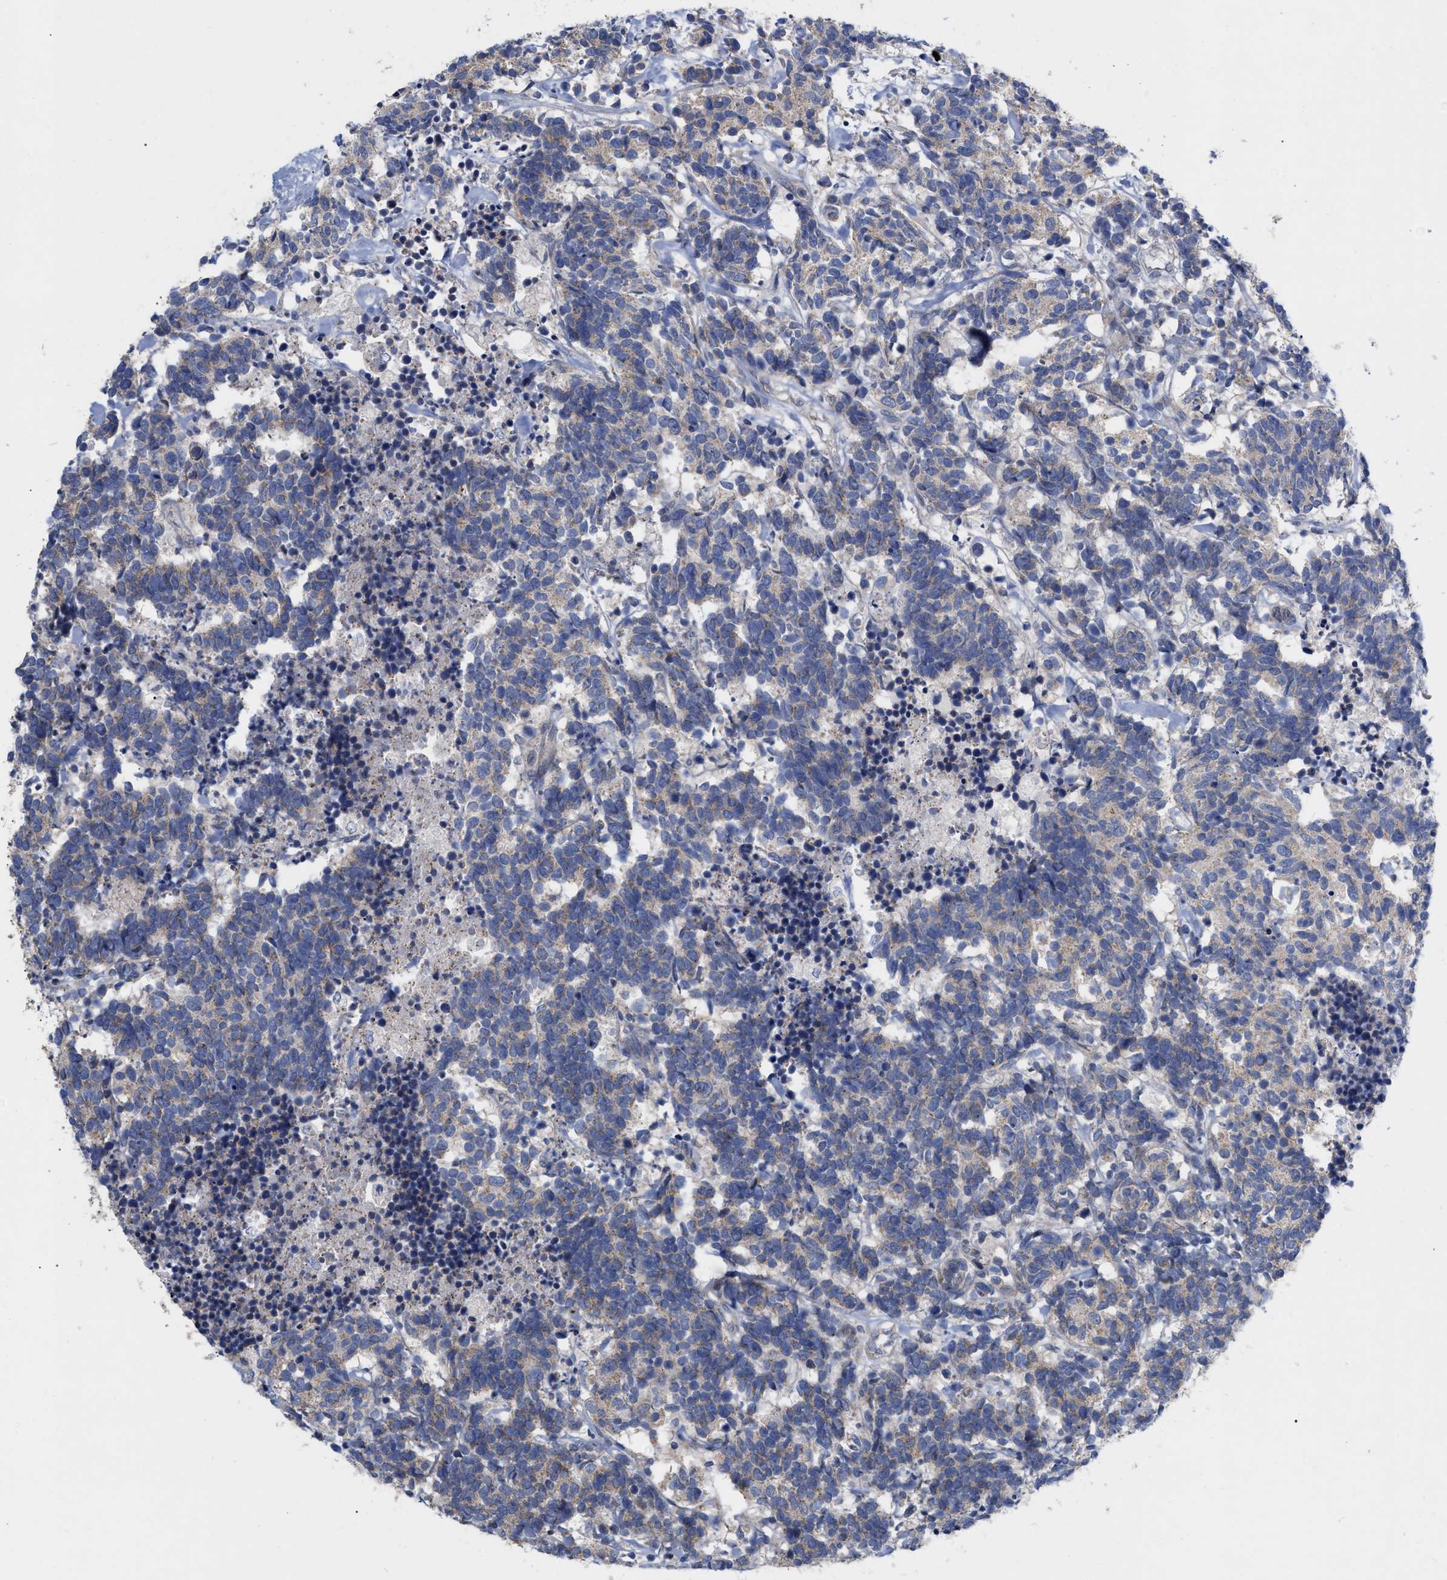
{"staining": {"intensity": "weak", "quantity": ">75%", "location": "cytoplasmic/membranous"}, "tissue": "carcinoid", "cell_type": "Tumor cells", "image_type": "cancer", "snomed": [{"axis": "morphology", "description": "Carcinoma, NOS"}, {"axis": "morphology", "description": "Carcinoid, malignant, NOS"}, {"axis": "topography", "description": "Urinary bladder"}], "caption": "Immunohistochemistry micrograph of neoplastic tissue: carcinoid stained using immunohistochemistry (IHC) displays low levels of weak protein expression localized specifically in the cytoplasmic/membranous of tumor cells, appearing as a cytoplasmic/membranous brown color.", "gene": "VIP", "patient": {"sex": "male", "age": 57}}